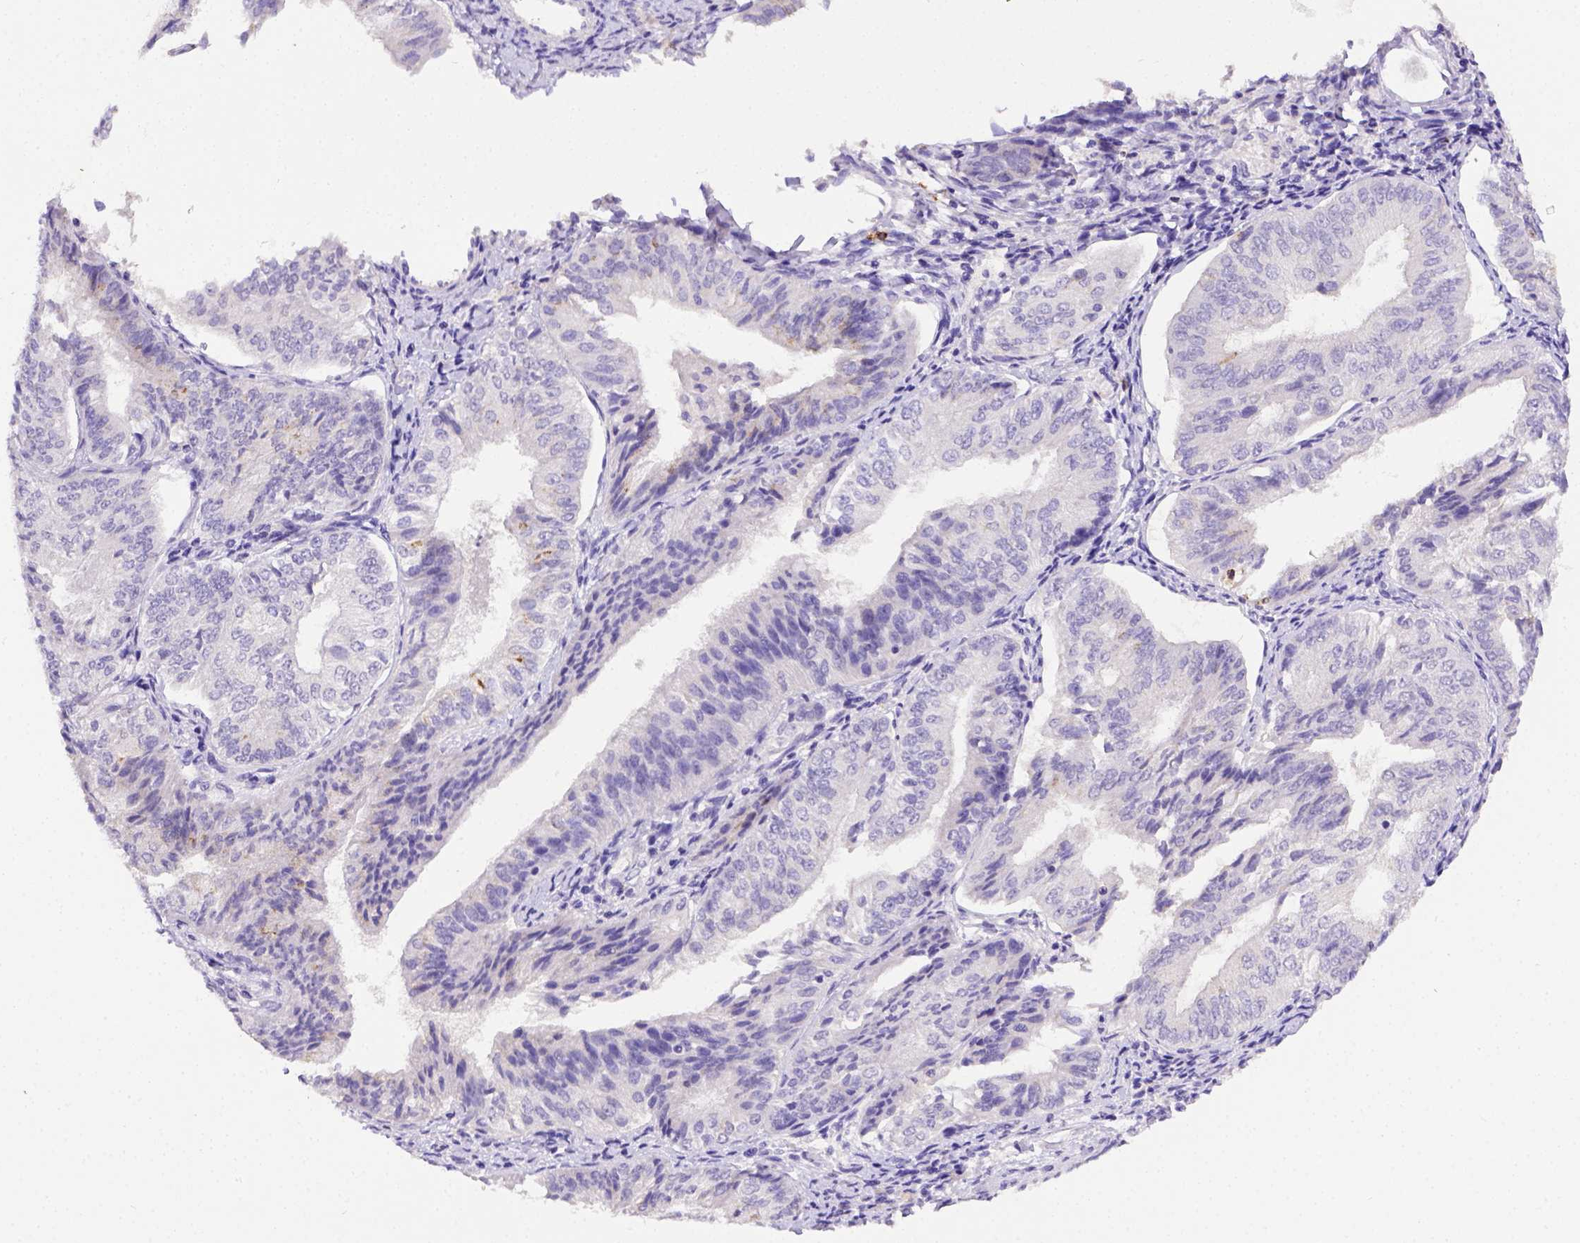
{"staining": {"intensity": "negative", "quantity": "none", "location": "none"}, "tissue": "endometrial cancer", "cell_type": "Tumor cells", "image_type": "cancer", "snomed": [{"axis": "morphology", "description": "Adenocarcinoma, NOS"}, {"axis": "topography", "description": "Endometrium"}], "caption": "The immunohistochemistry micrograph has no significant positivity in tumor cells of endometrial adenocarcinoma tissue.", "gene": "B3GAT1", "patient": {"sex": "female", "age": 58}}